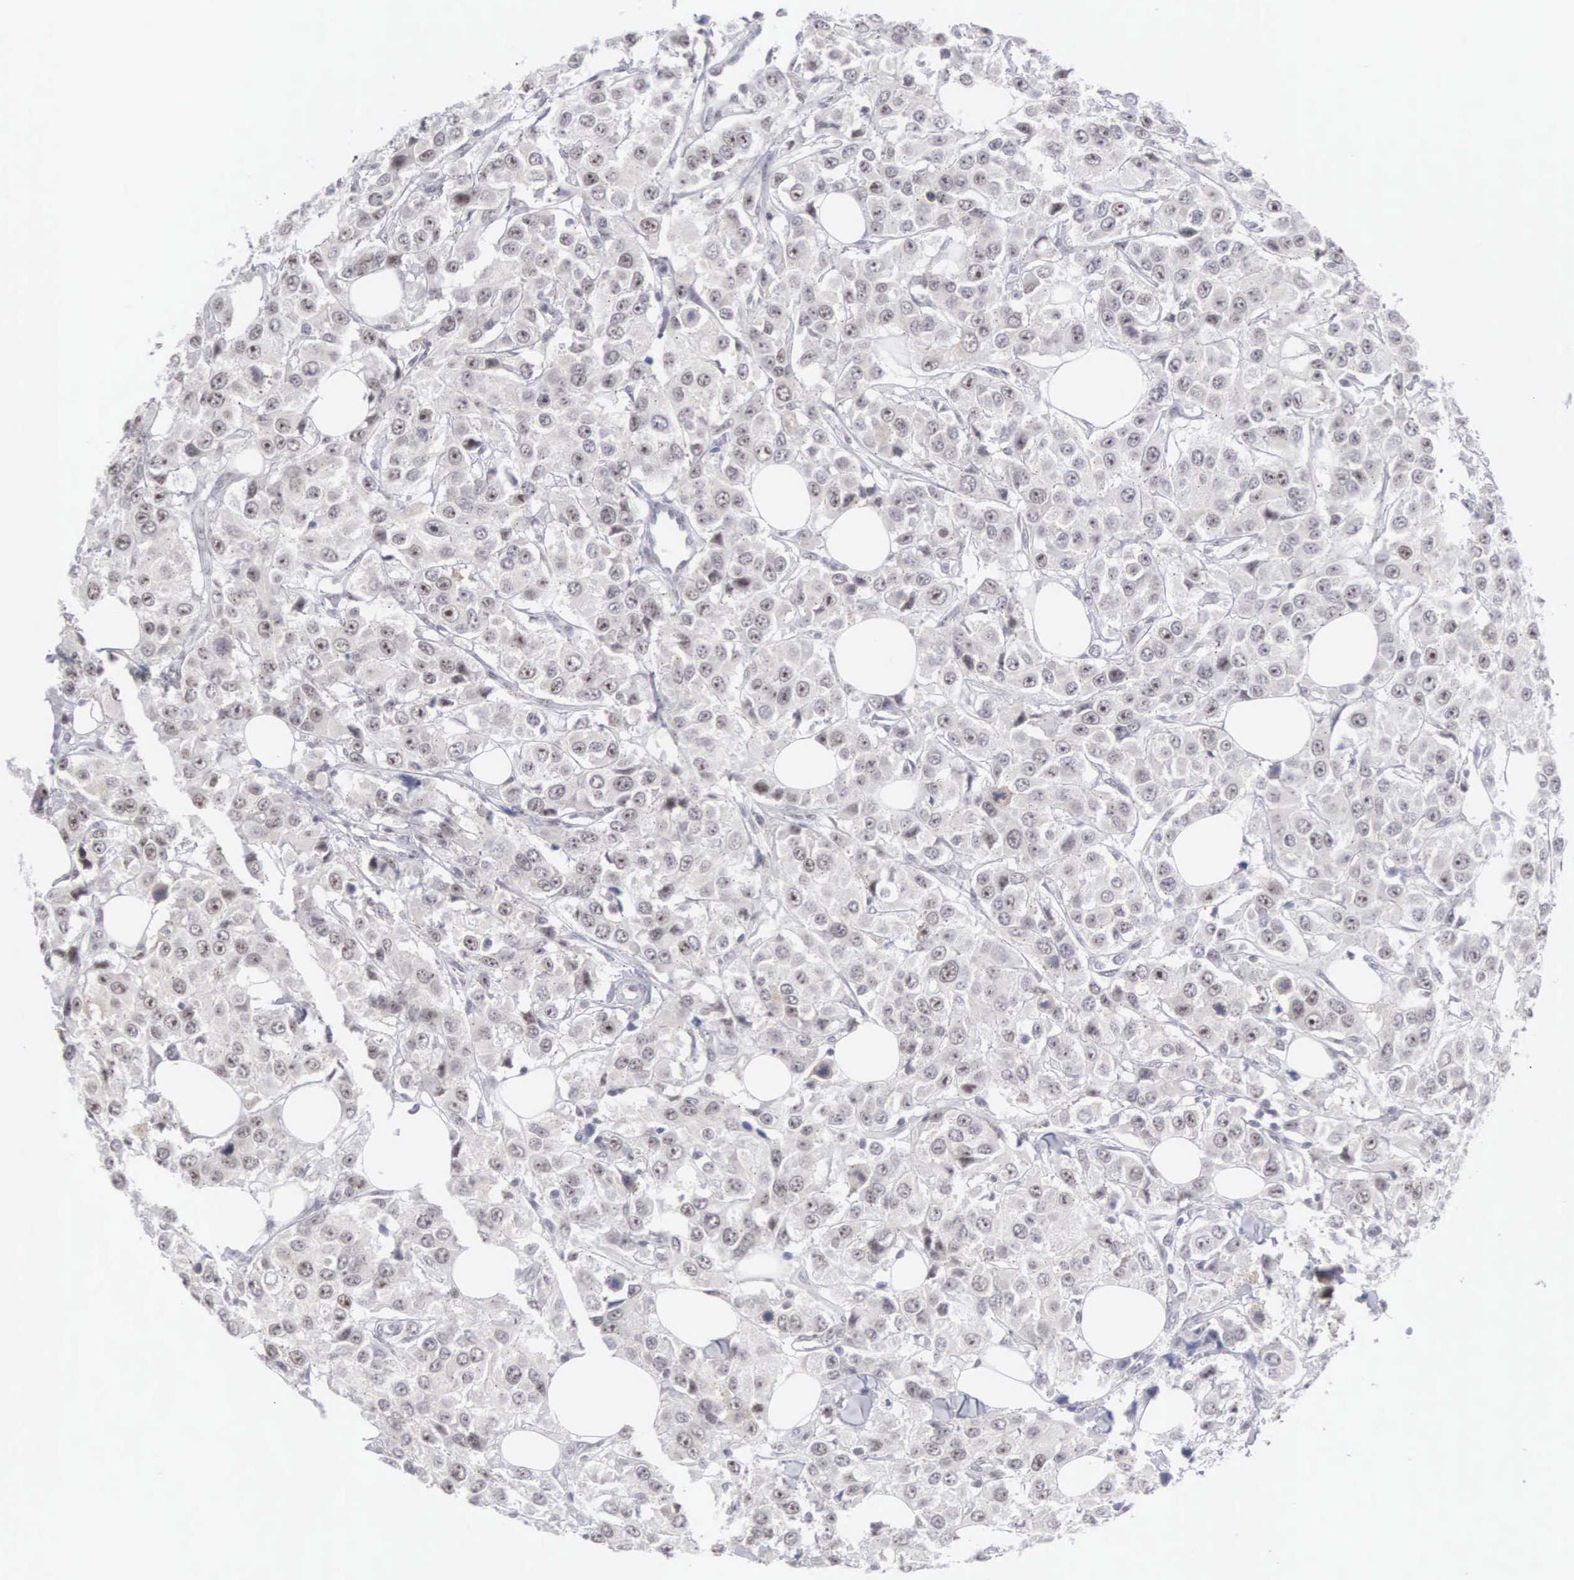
{"staining": {"intensity": "negative", "quantity": "none", "location": "none"}, "tissue": "breast cancer", "cell_type": "Tumor cells", "image_type": "cancer", "snomed": [{"axis": "morphology", "description": "Duct carcinoma"}, {"axis": "topography", "description": "Breast"}], "caption": "Breast cancer stained for a protein using immunohistochemistry displays no expression tumor cells.", "gene": "MNAT1", "patient": {"sex": "female", "age": 58}}